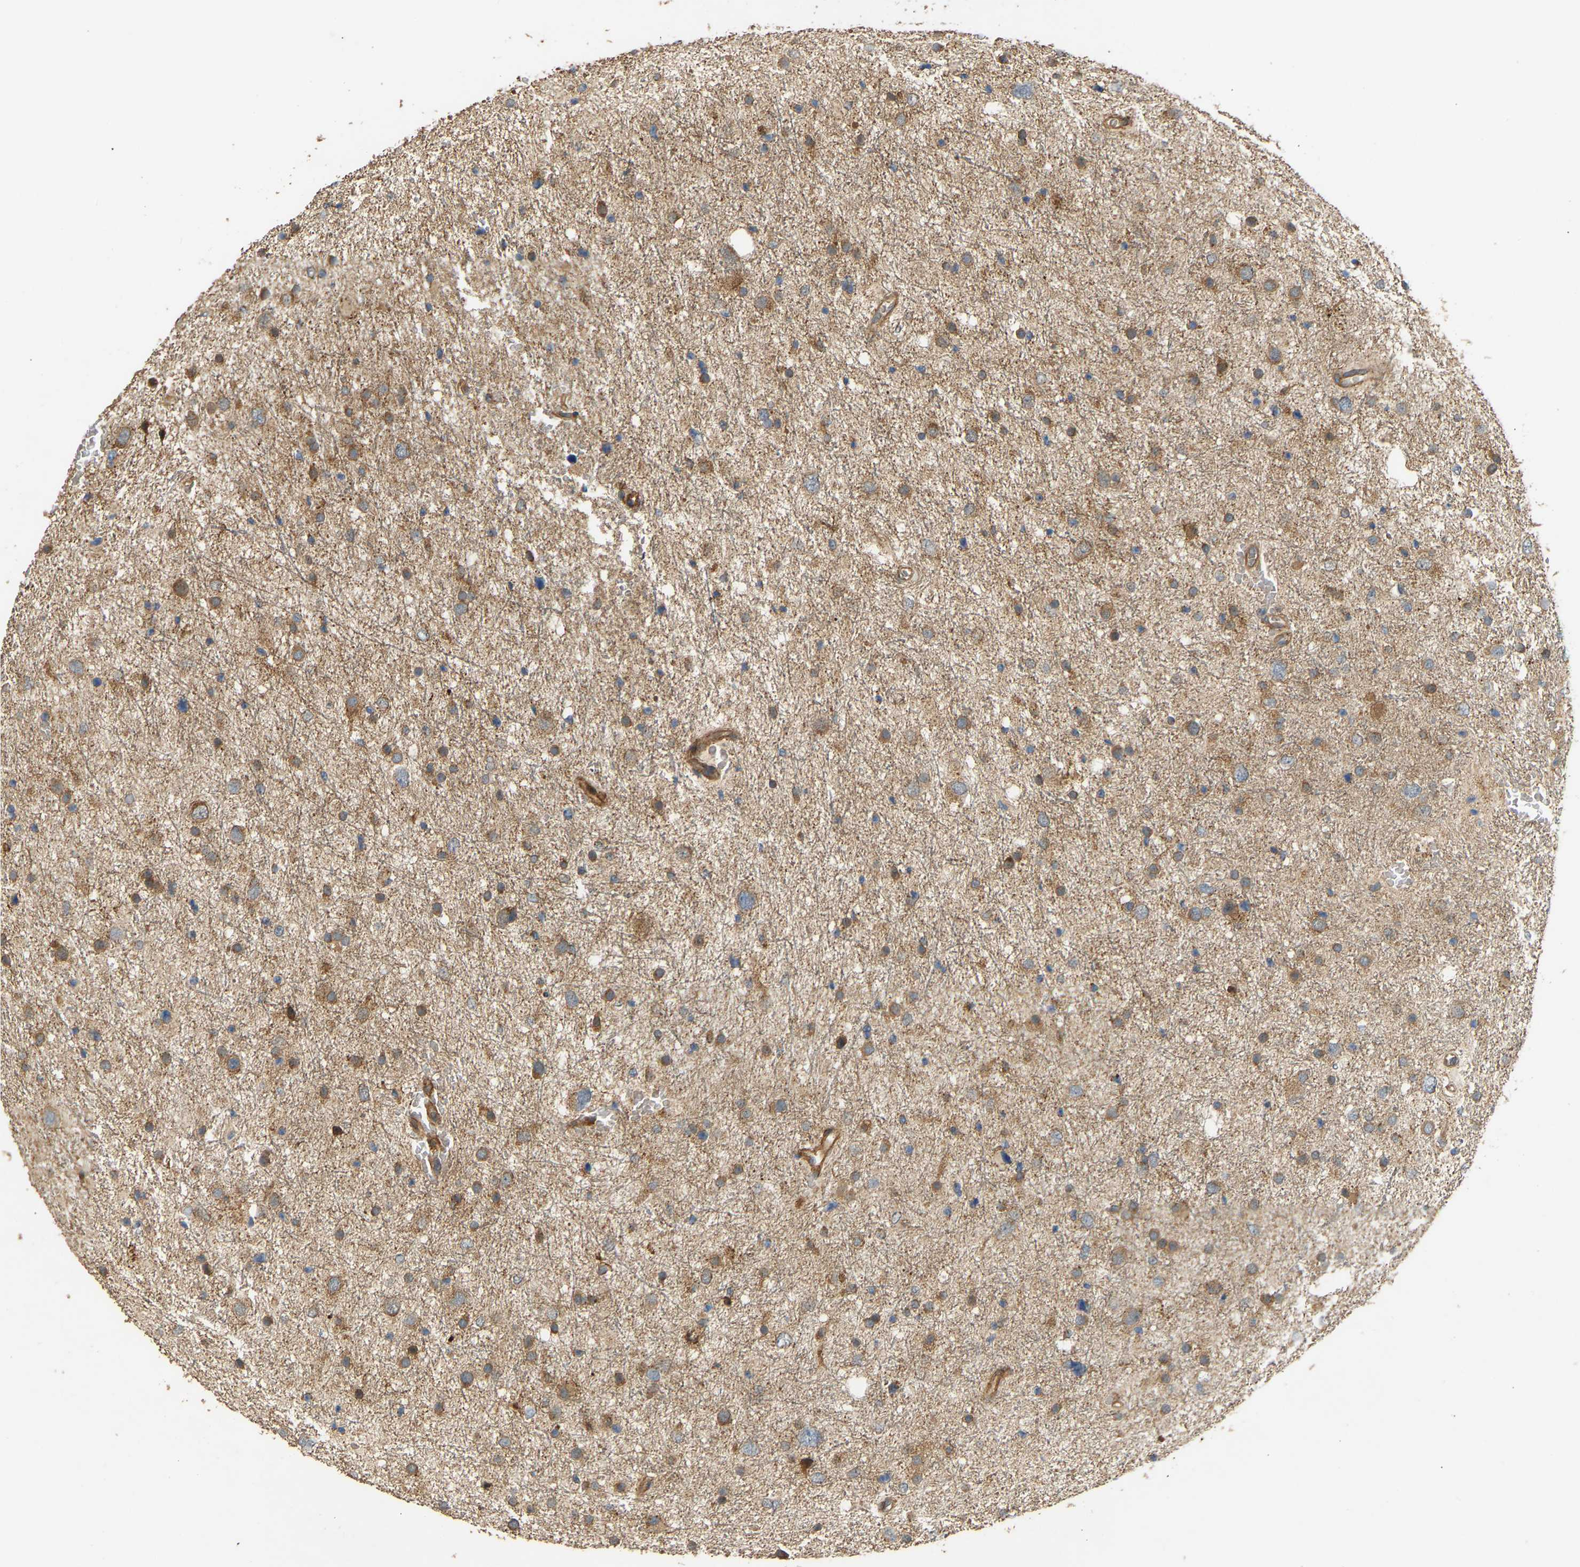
{"staining": {"intensity": "moderate", "quantity": ">75%", "location": "cytoplasmic/membranous"}, "tissue": "glioma", "cell_type": "Tumor cells", "image_type": "cancer", "snomed": [{"axis": "morphology", "description": "Glioma, malignant, Low grade"}, {"axis": "topography", "description": "Brain"}], "caption": "The immunohistochemical stain highlights moderate cytoplasmic/membranous staining in tumor cells of glioma tissue.", "gene": "GOPC", "patient": {"sex": "male", "age": 42}}